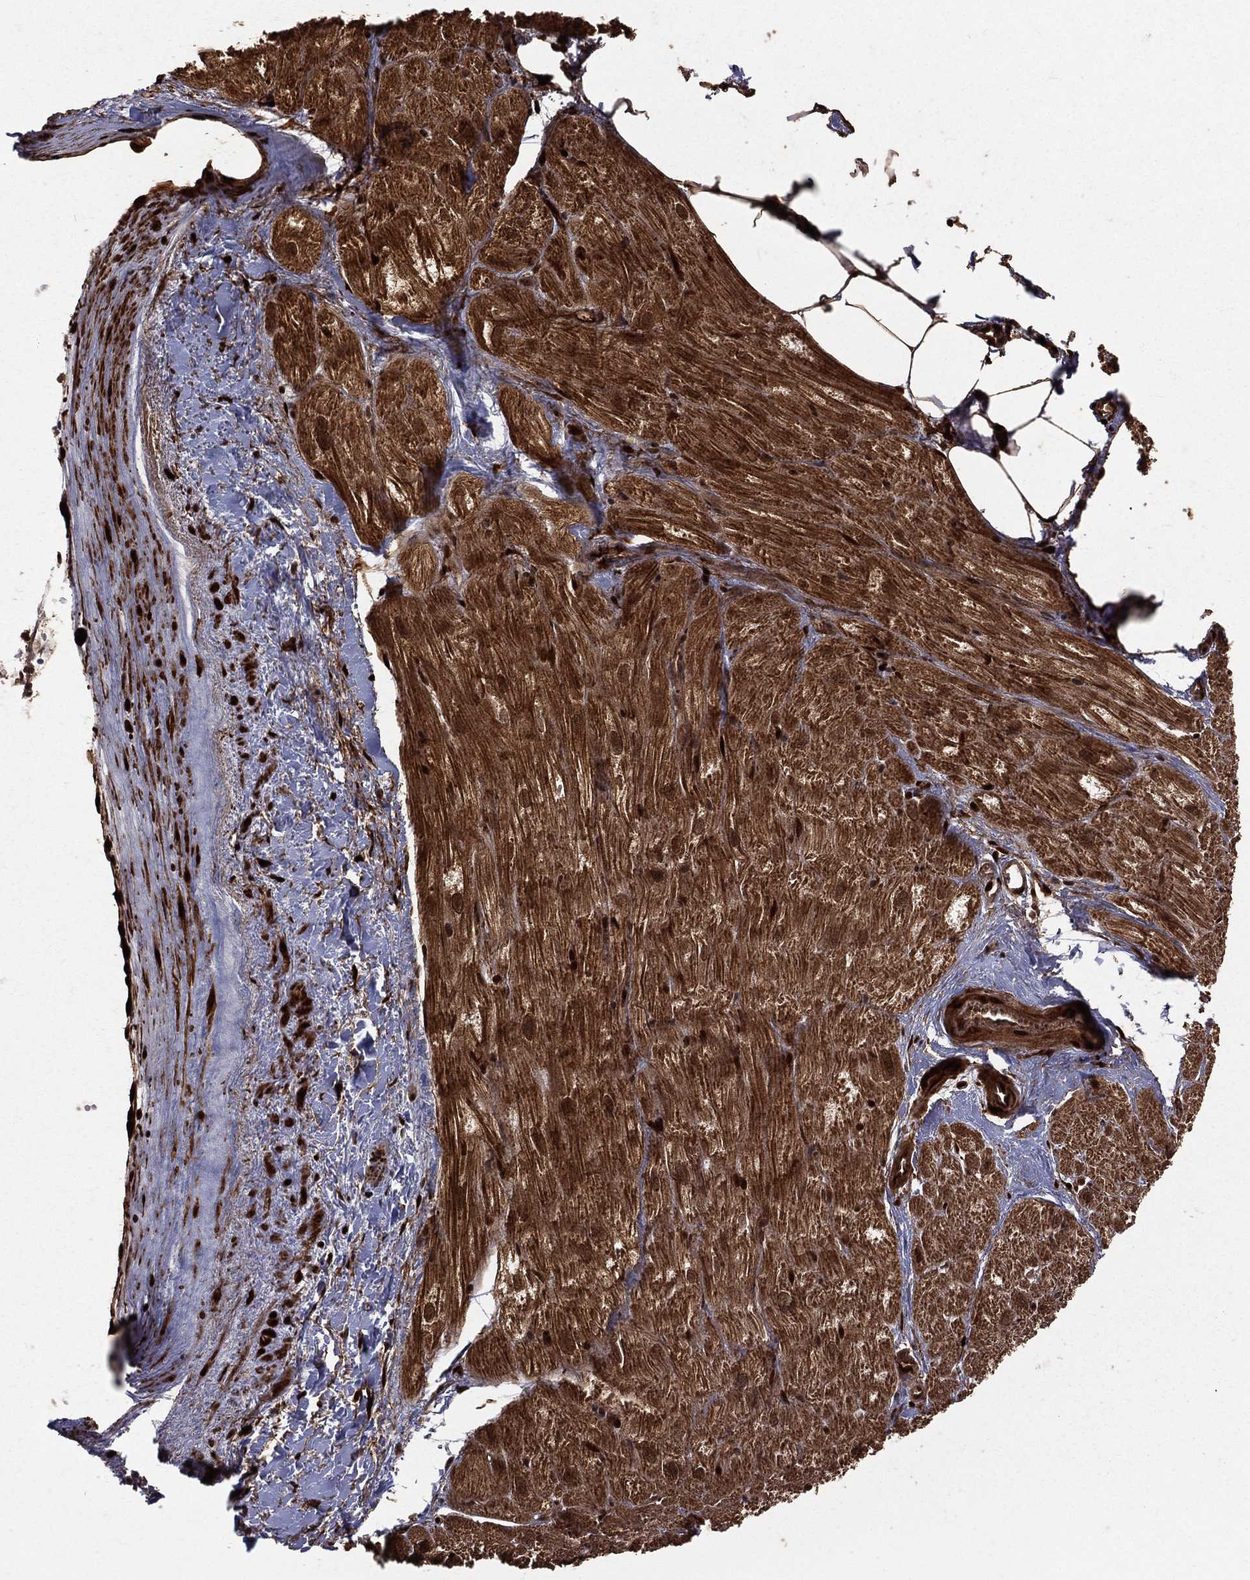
{"staining": {"intensity": "strong", "quantity": "25%-75%", "location": "cytoplasmic/membranous"}, "tissue": "heart muscle", "cell_type": "Cardiomyocytes", "image_type": "normal", "snomed": [{"axis": "morphology", "description": "Normal tissue, NOS"}, {"axis": "topography", "description": "Heart"}], "caption": "DAB immunohistochemical staining of normal heart muscle demonstrates strong cytoplasmic/membranous protein staining in approximately 25%-75% of cardiomyocytes.", "gene": "MAPK1", "patient": {"sex": "male", "age": 62}}